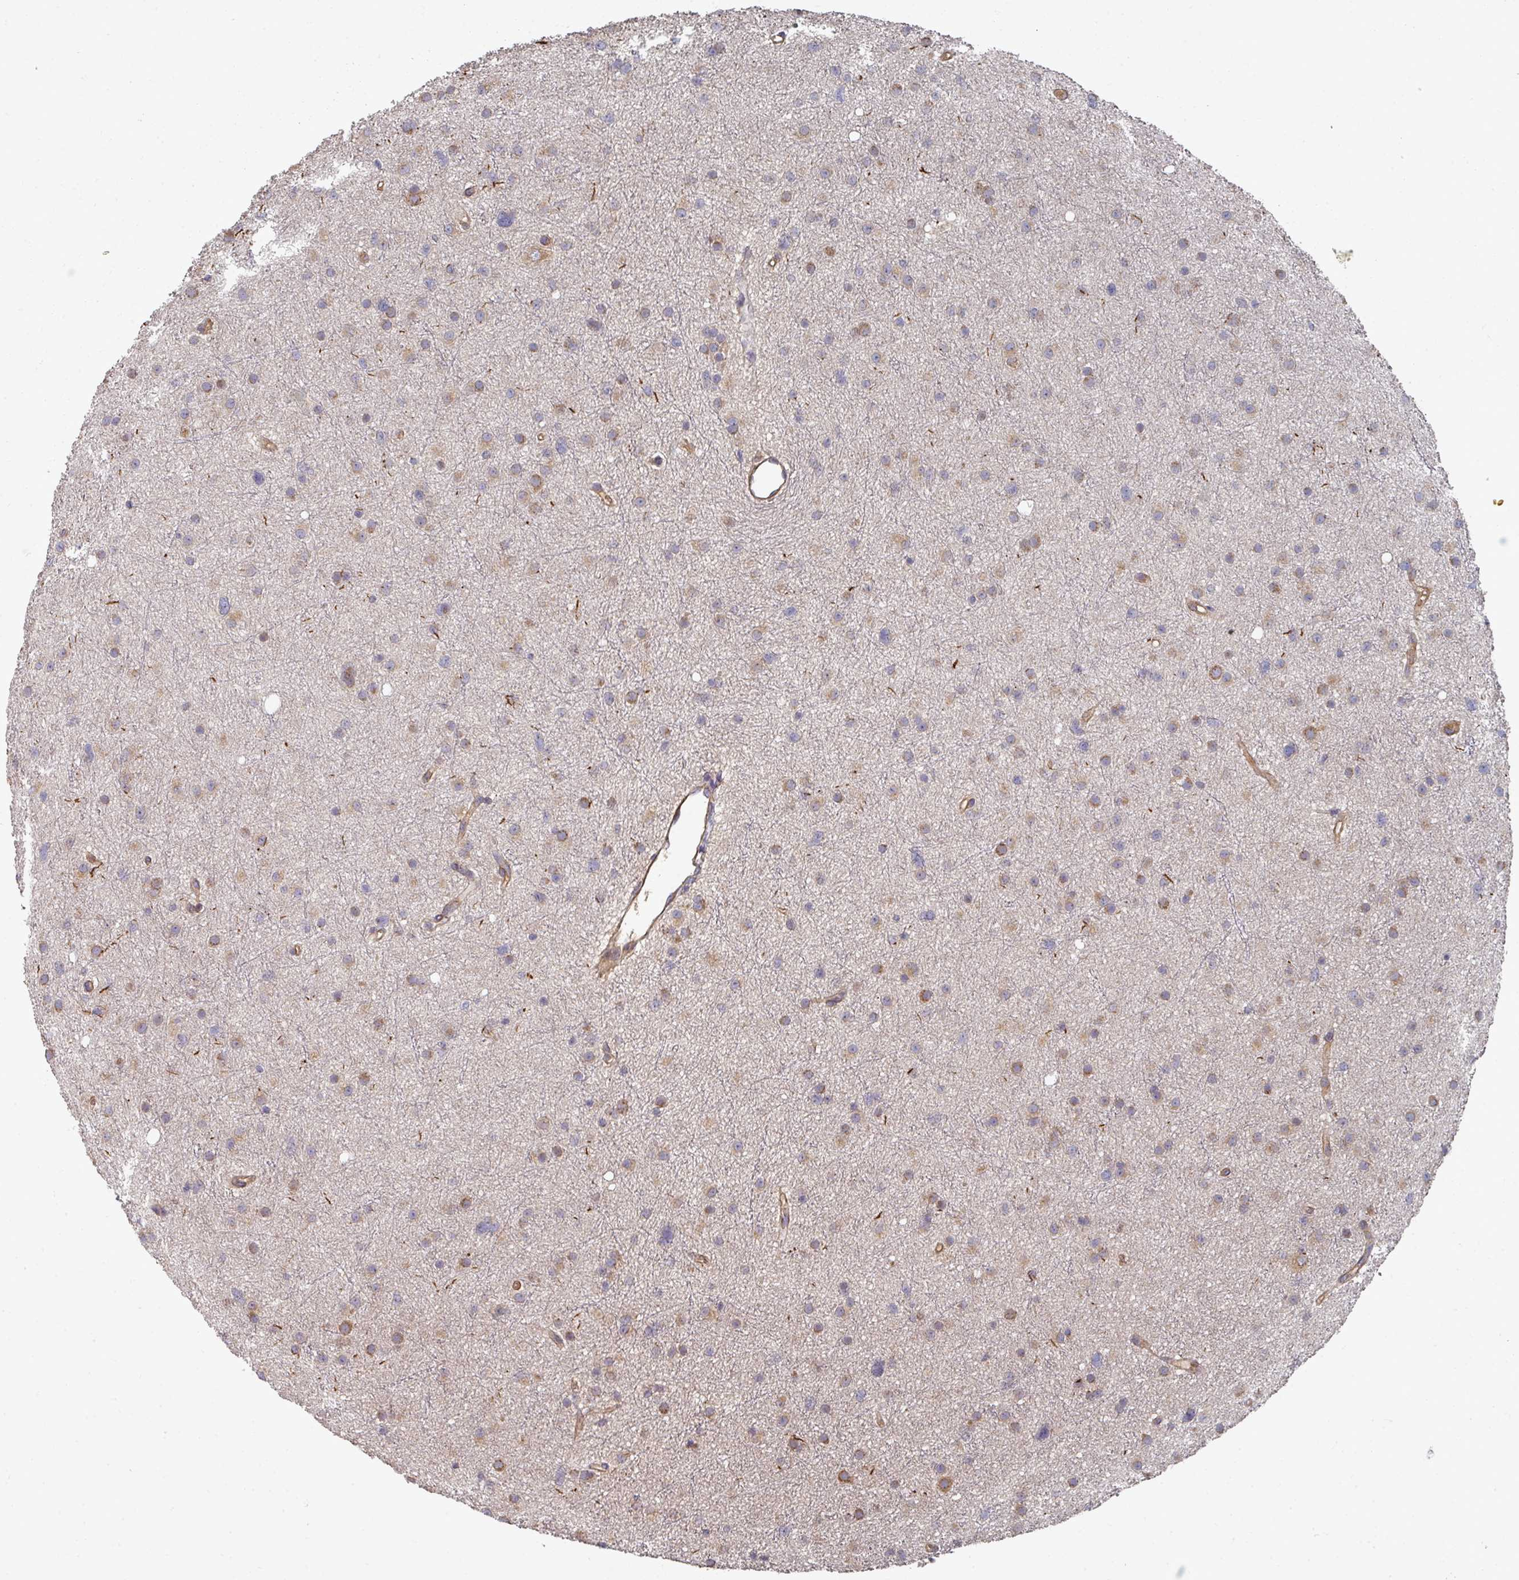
{"staining": {"intensity": "moderate", "quantity": "<25%", "location": "cytoplasmic/membranous"}, "tissue": "glioma", "cell_type": "Tumor cells", "image_type": "cancer", "snomed": [{"axis": "morphology", "description": "Glioma, malignant, Low grade"}, {"axis": "topography", "description": "Cerebral cortex"}], "caption": "This image displays IHC staining of human malignant low-grade glioma, with low moderate cytoplasmic/membranous staining in approximately <25% of tumor cells.", "gene": "EDEM2", "patient": {"sex": "female", "age": 39}}